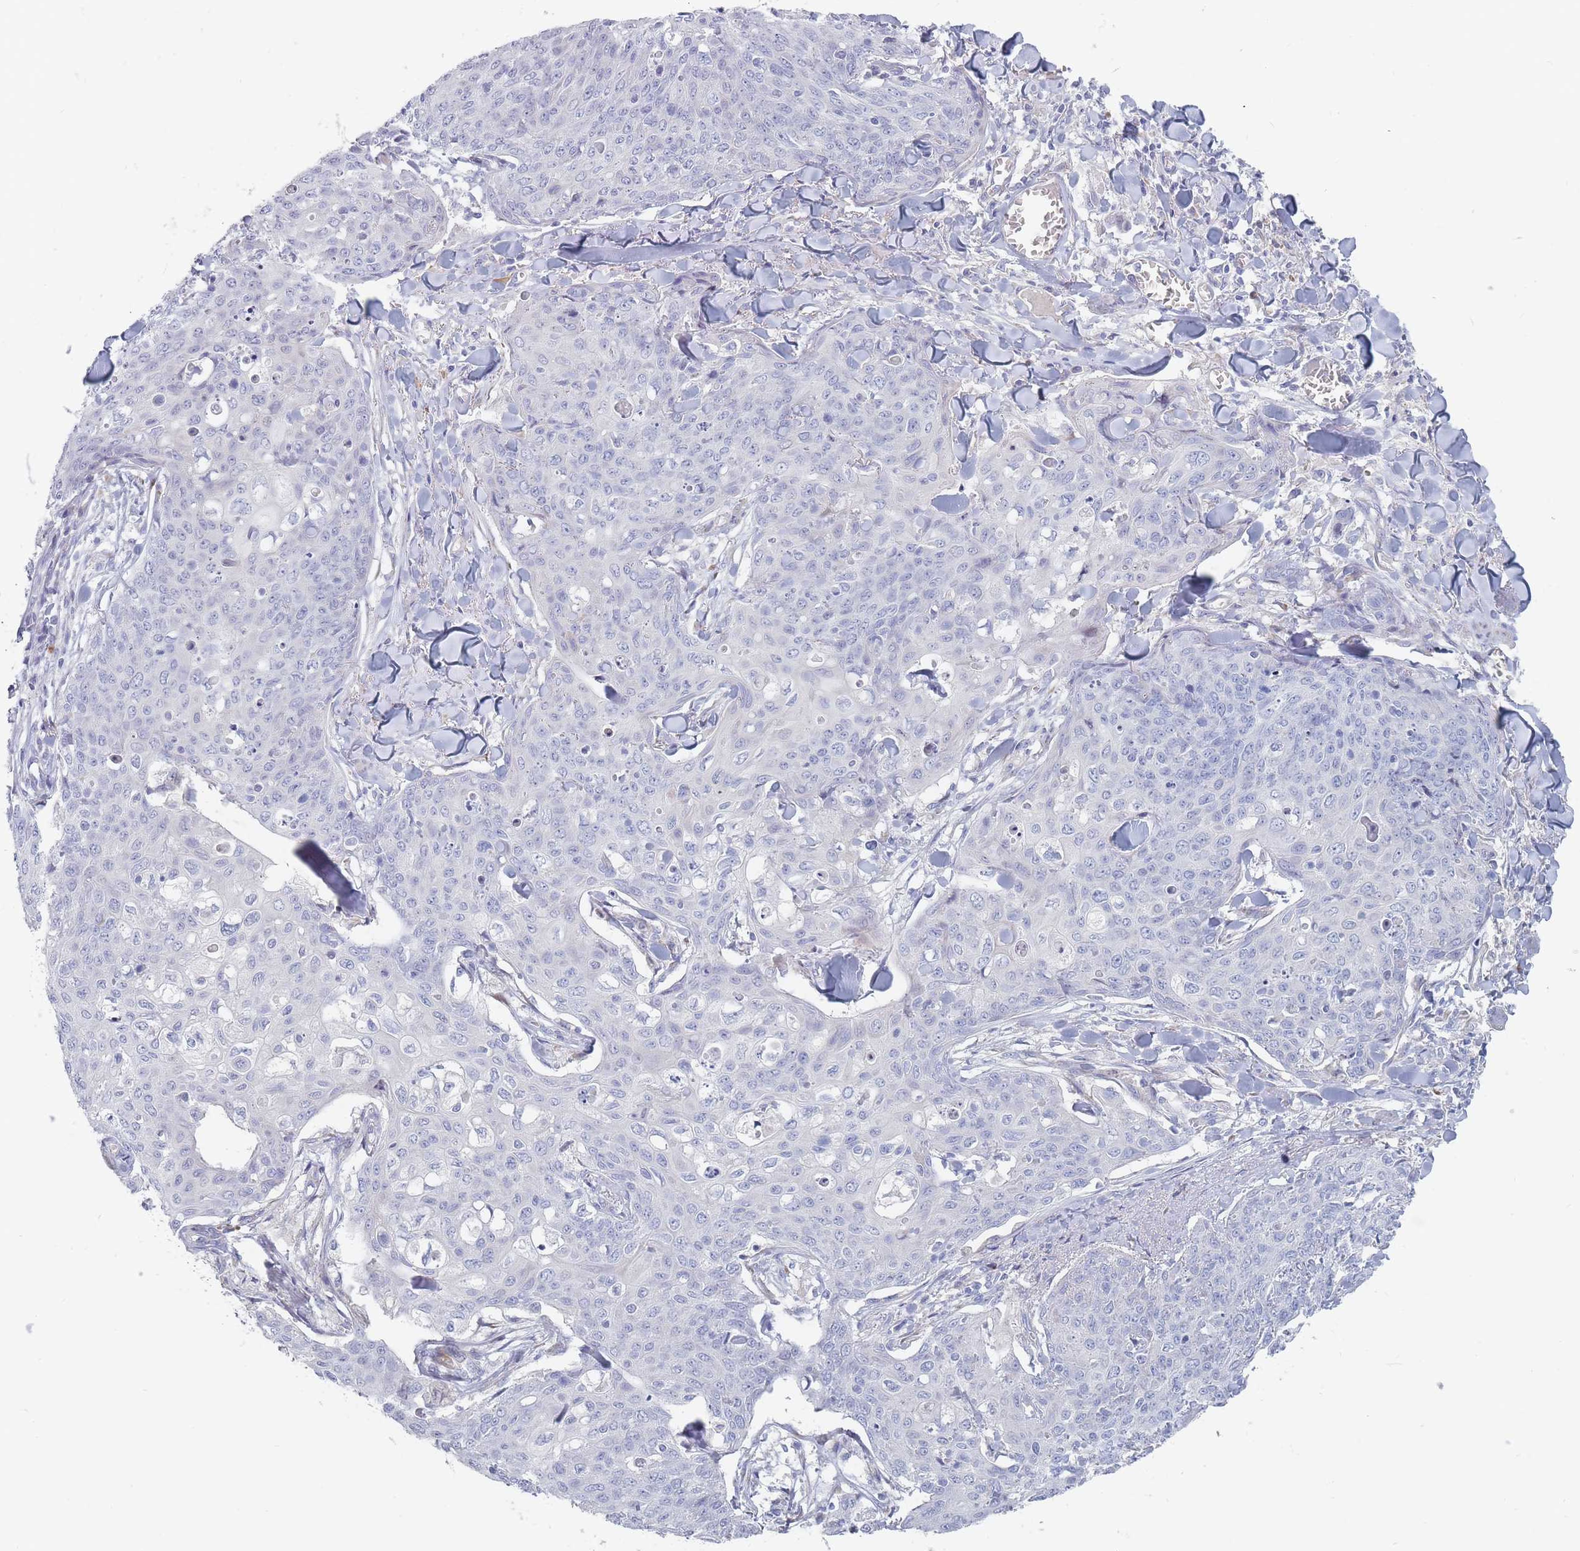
{"staining": {"intensity": "negative", "quantity": "none", "location": "none"}, "tissue": "skin cancer", "cell_type": "Tumor cells", "image_type": "cancer", "snomed": [{"axis": "morphology", "description": "Squamous cell carcinoma, NOS"}, {"axis": "topography", "description": "Skin"}, {"axis": "topography", "description": "Vulva"}], "caption": "Skin cancer (squamous cell carcinoma) stained for a protein using IHC shows no staining tumor cells.", "gene": "SPATS1", "patient": {"sex": "female", "age": 85}}